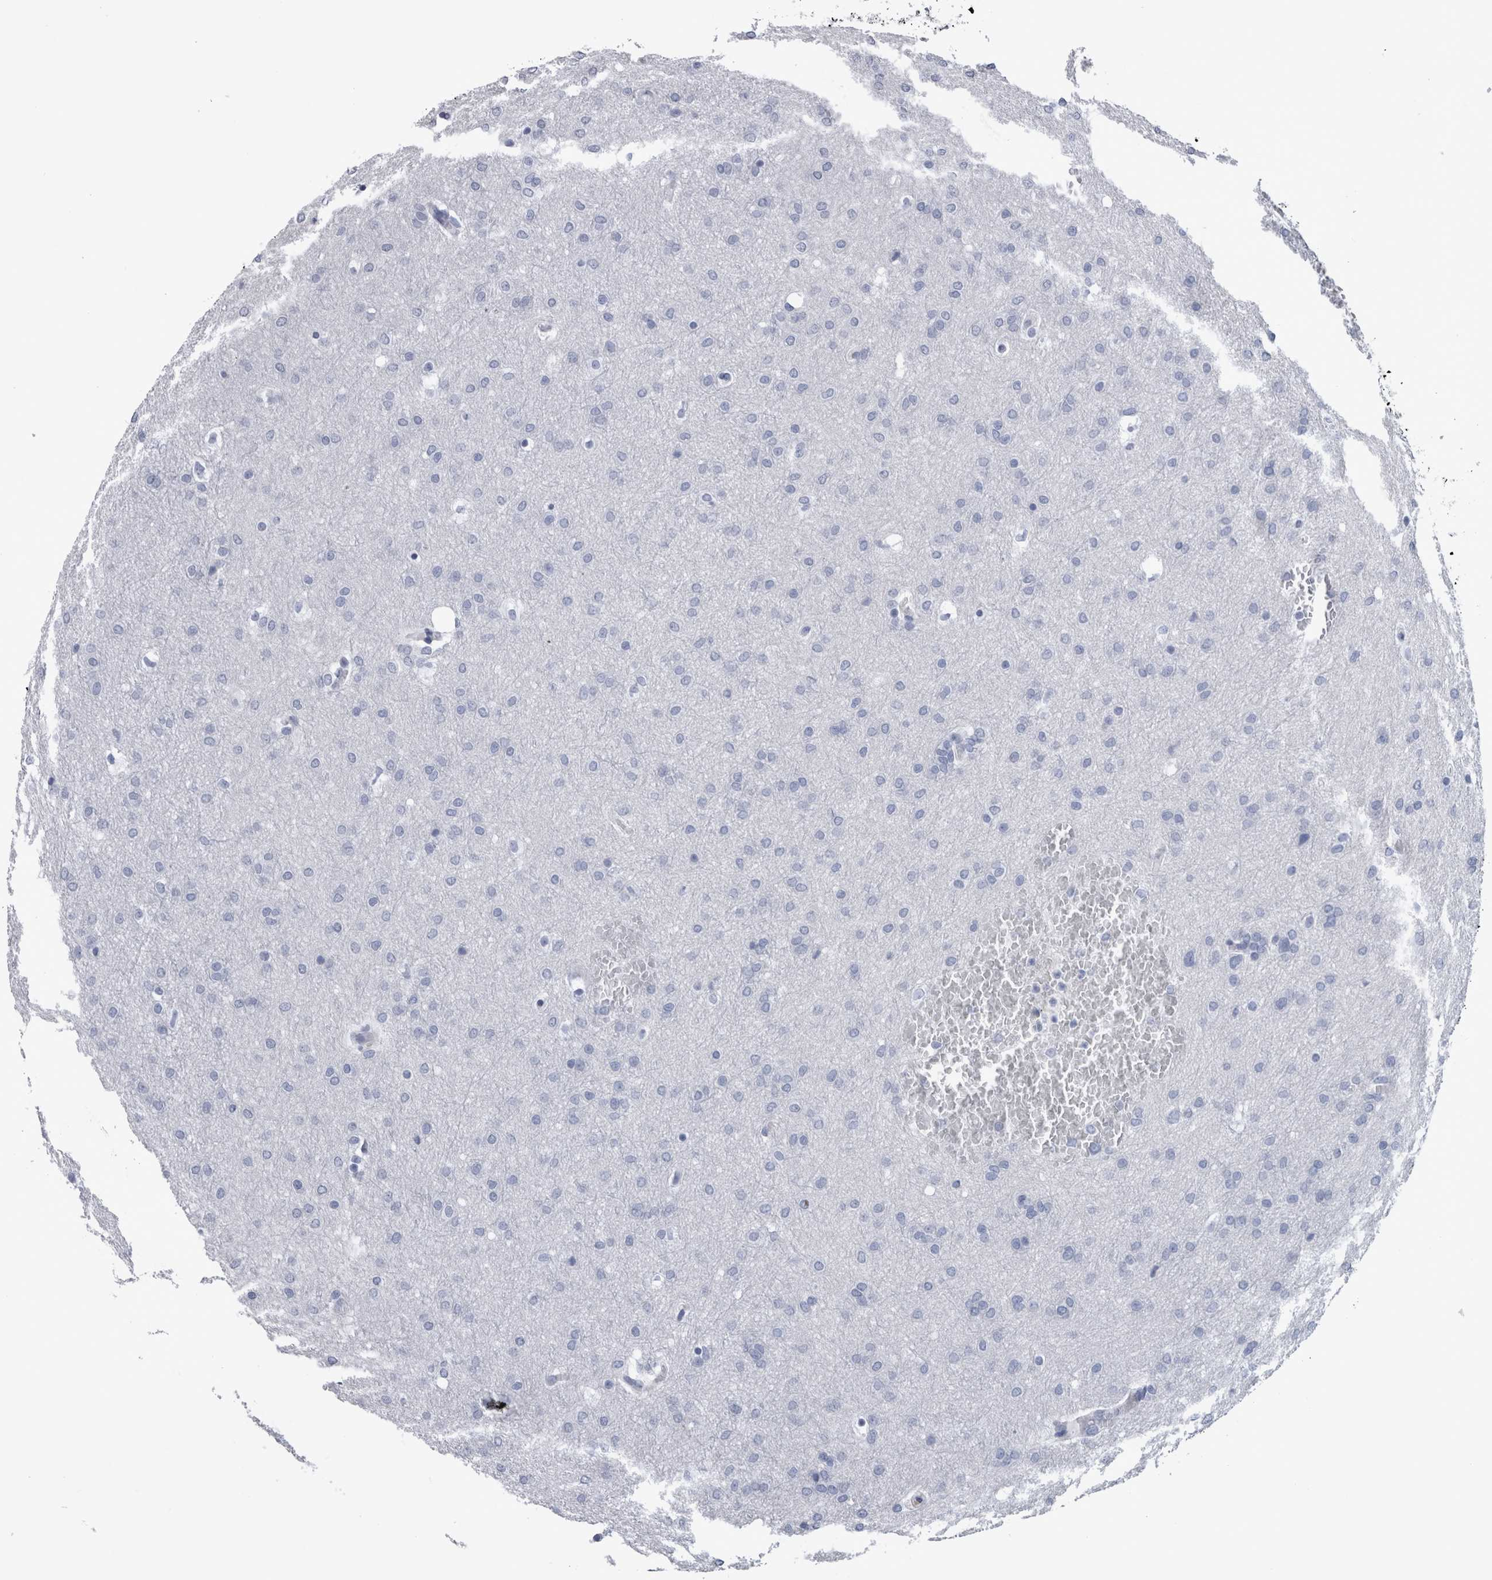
{"staining": {"intensity": "negative", "quantity": "none", "location": "none"}, "tissue": "glioma", "cell_type": "Tumor cells", "image_type": "cancer", "snomed": [{"axis": "morphology", "description": "Glioma, malignant, Low grade"}, {"axis": "topography", "description": "Brain"}], "caption": "Immunohistochemistry (IHC) micrograph of neoplastic tissue: human malignant low-grade glioma stained with DAB displays no significant protein staining in tumor cells.", "gene": "PAX5", "patient": {"sex": "female", "age": 37}}